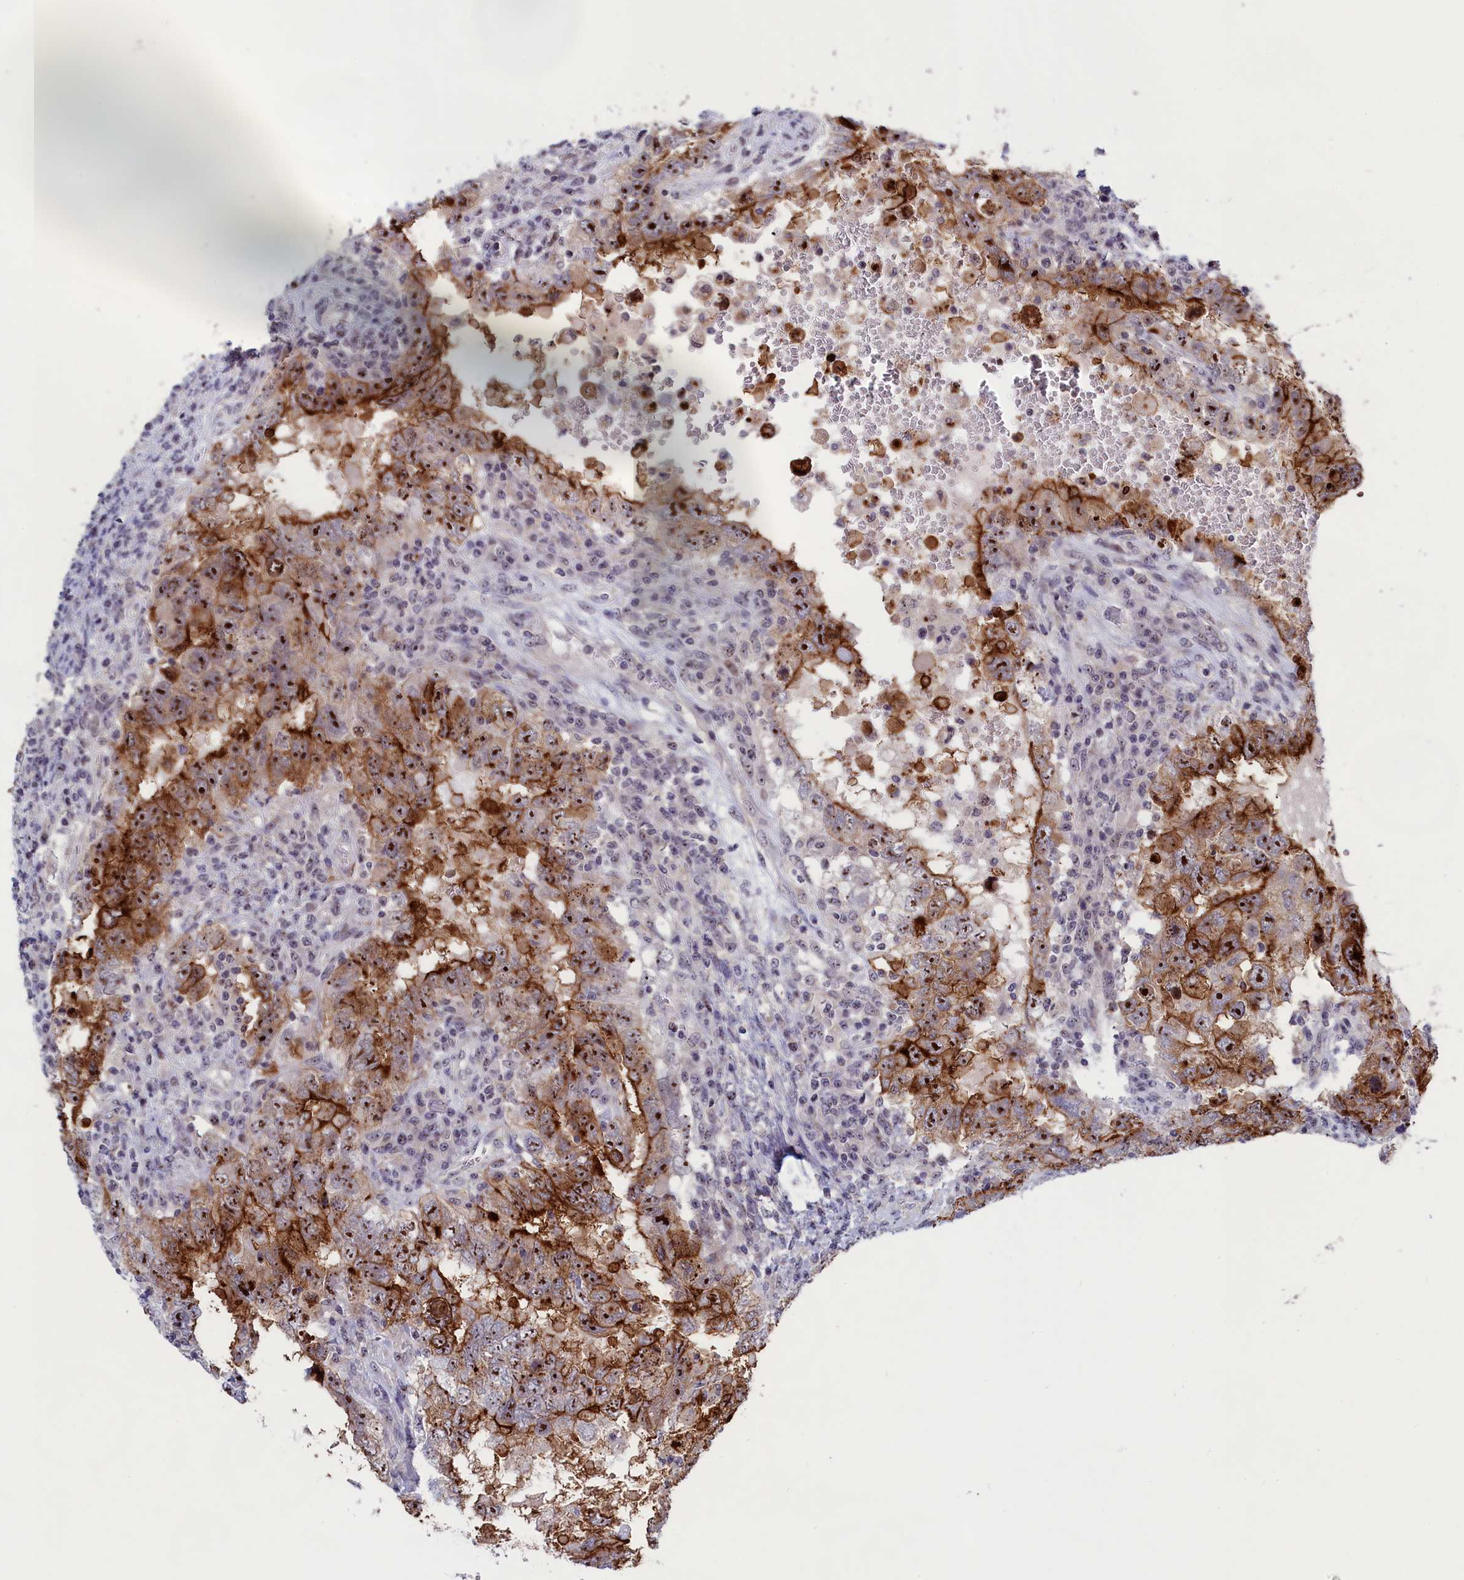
{"staining": {"intensity": "strong", "quantity": ">75%", "location": "cytoplasmic/membranous,nuclear"}, "tissue": "testis cancer", "cell_type": "Tumor cells", "image_type": "cancer", "snomed": [{"axis": "morphology", "description": "Carcinoma, Embryonal, NOS"}, {"axis": "topography", "description": "Testis"}], "caption": "Human testis embryonal carcinoma stained with a brown dye reveals strong cytoplasmic/membranous and nuclear positive positivity in about >75% of tumor cells.", "gene": "PPAN", "patient": {"sex": "male", "age": 26}}